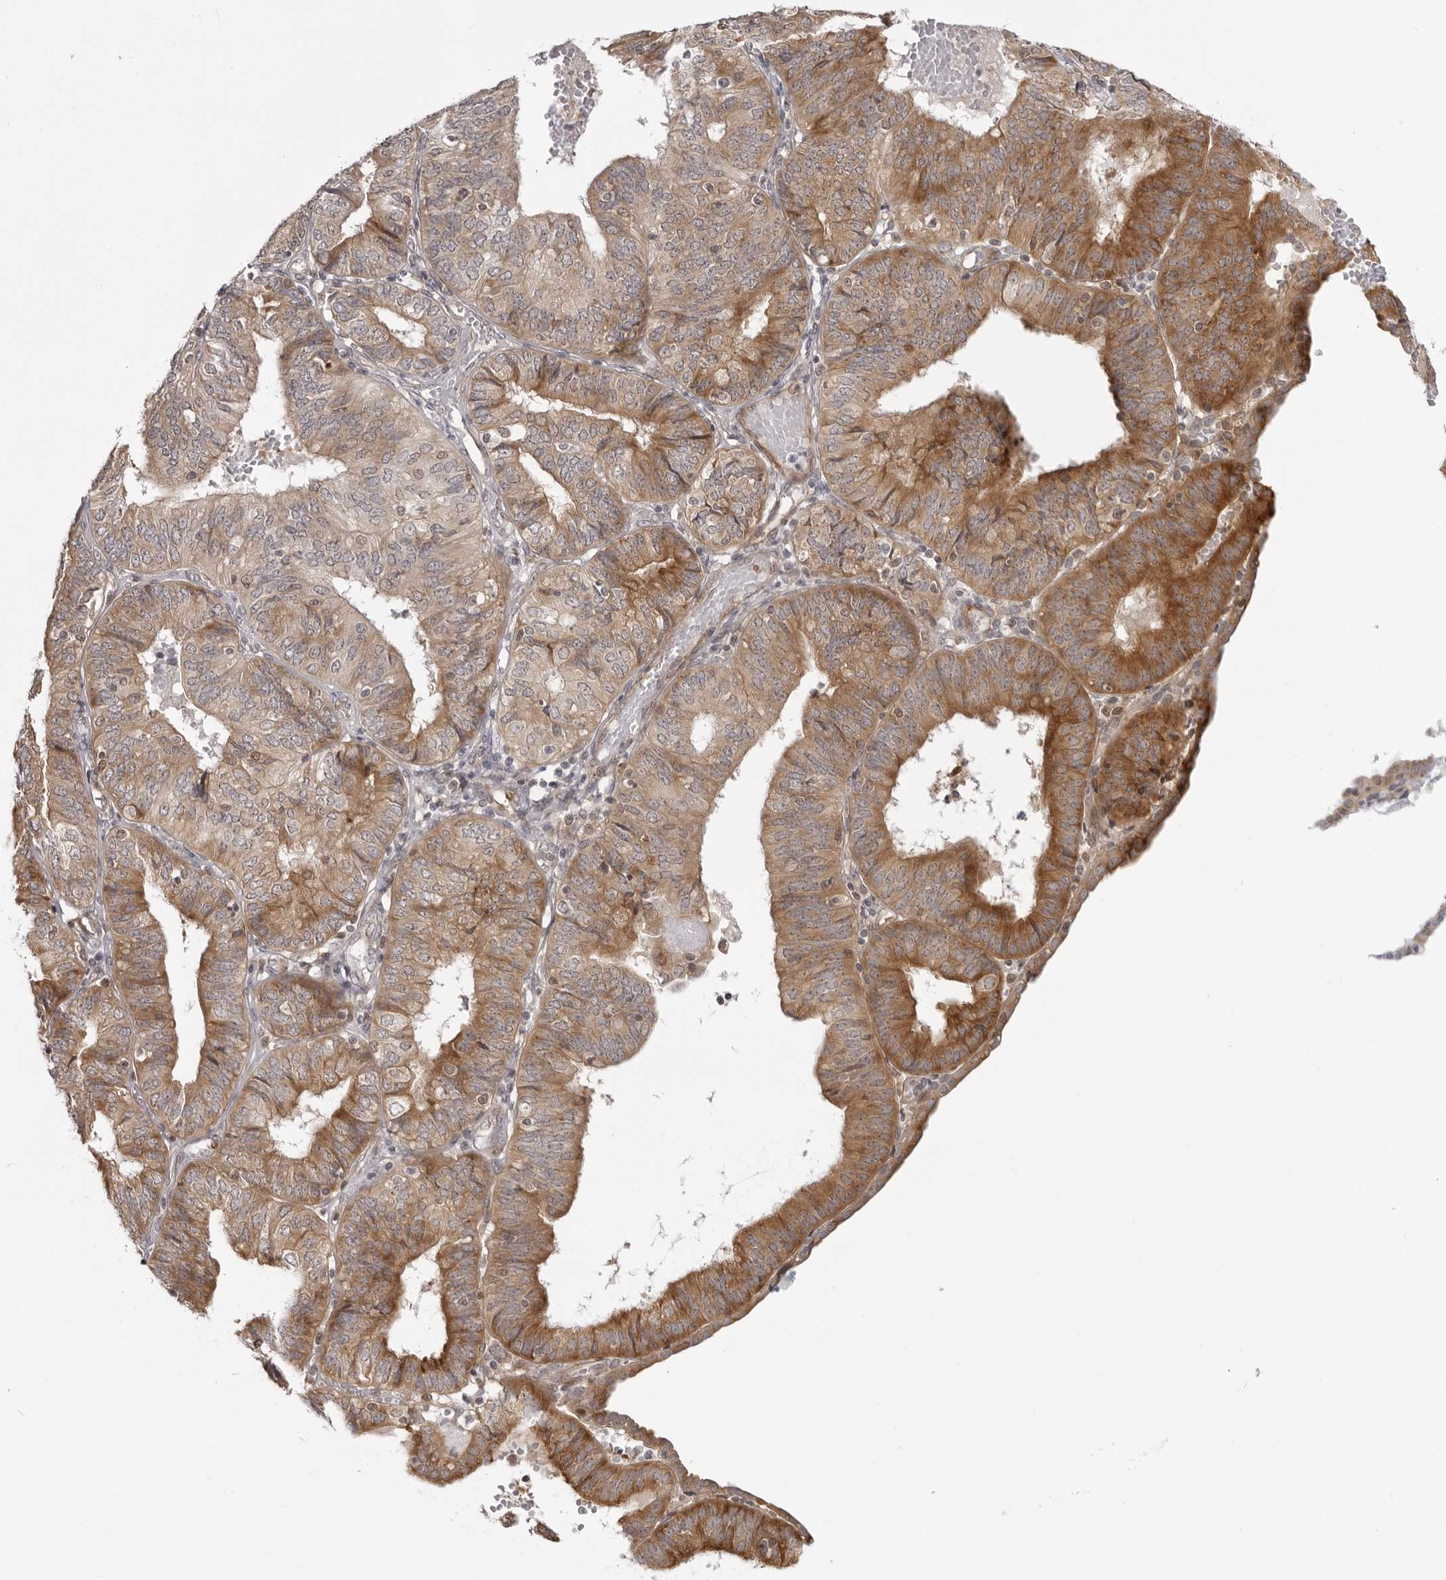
{"staining": {"intensity": "moderate", "quantity": ">75%", "location": "cytoplasmic/membranous"}, "tissue": "endometrial cancer", "cell_type": "Tumor cells", "image_type": "cancer", "snomed": [{"axis": "morphology", "description": "Adenocarcinoma, NOS"}, {"axis": "topography", "description": "Endometrium"}], "caption": "This is a photomicrograph of immunohistochemistry (IHC) staining of endometrial cancer (adenocarcinoma), which shows moderate positivity in the cytoplasmic/membranous of tumor cells.", "gene": "SRGAP2", "patient": {"sex": "female", "age": 58}}